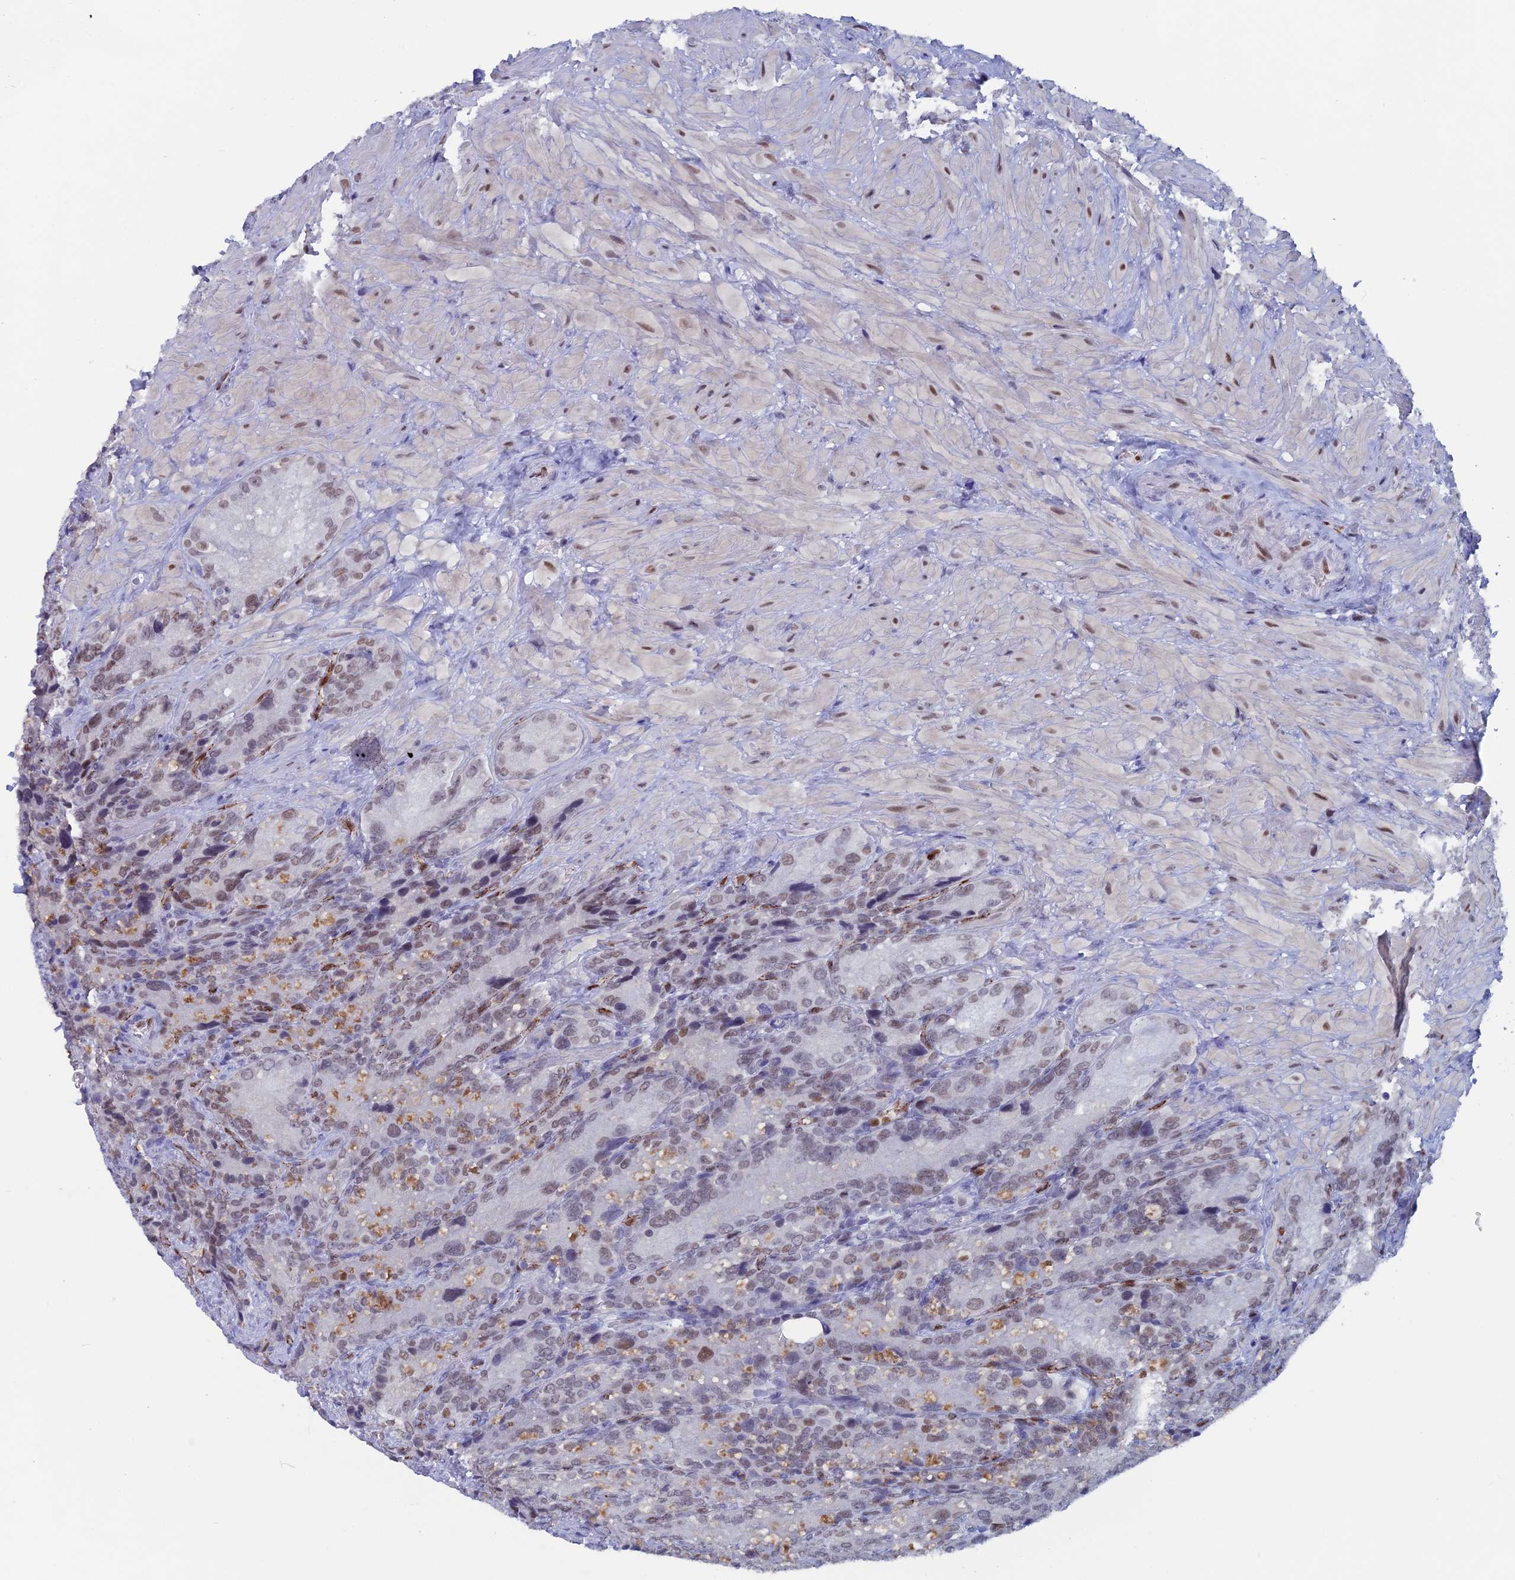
{"staining": {"intensity": "moderate", "quantity": "25%-75%", "location": "nuclear"}, "tissue": "seminal vesicle", "cell_type": "Glandular cells", "image_type": "normal", "snomed": [{"axis": "morphology", "description": "Normal tissue, NOS"}, {"axis": "topography", "description": "Seminal veicle"}], "caption": "Brown immunohistochemical staining in normal seminal vesicle displays moderate nuclear staining in approximately 25%-75% of glandular cells.", "gene": "NOL4L", "patient": {"sex": "male", "age": 62}}